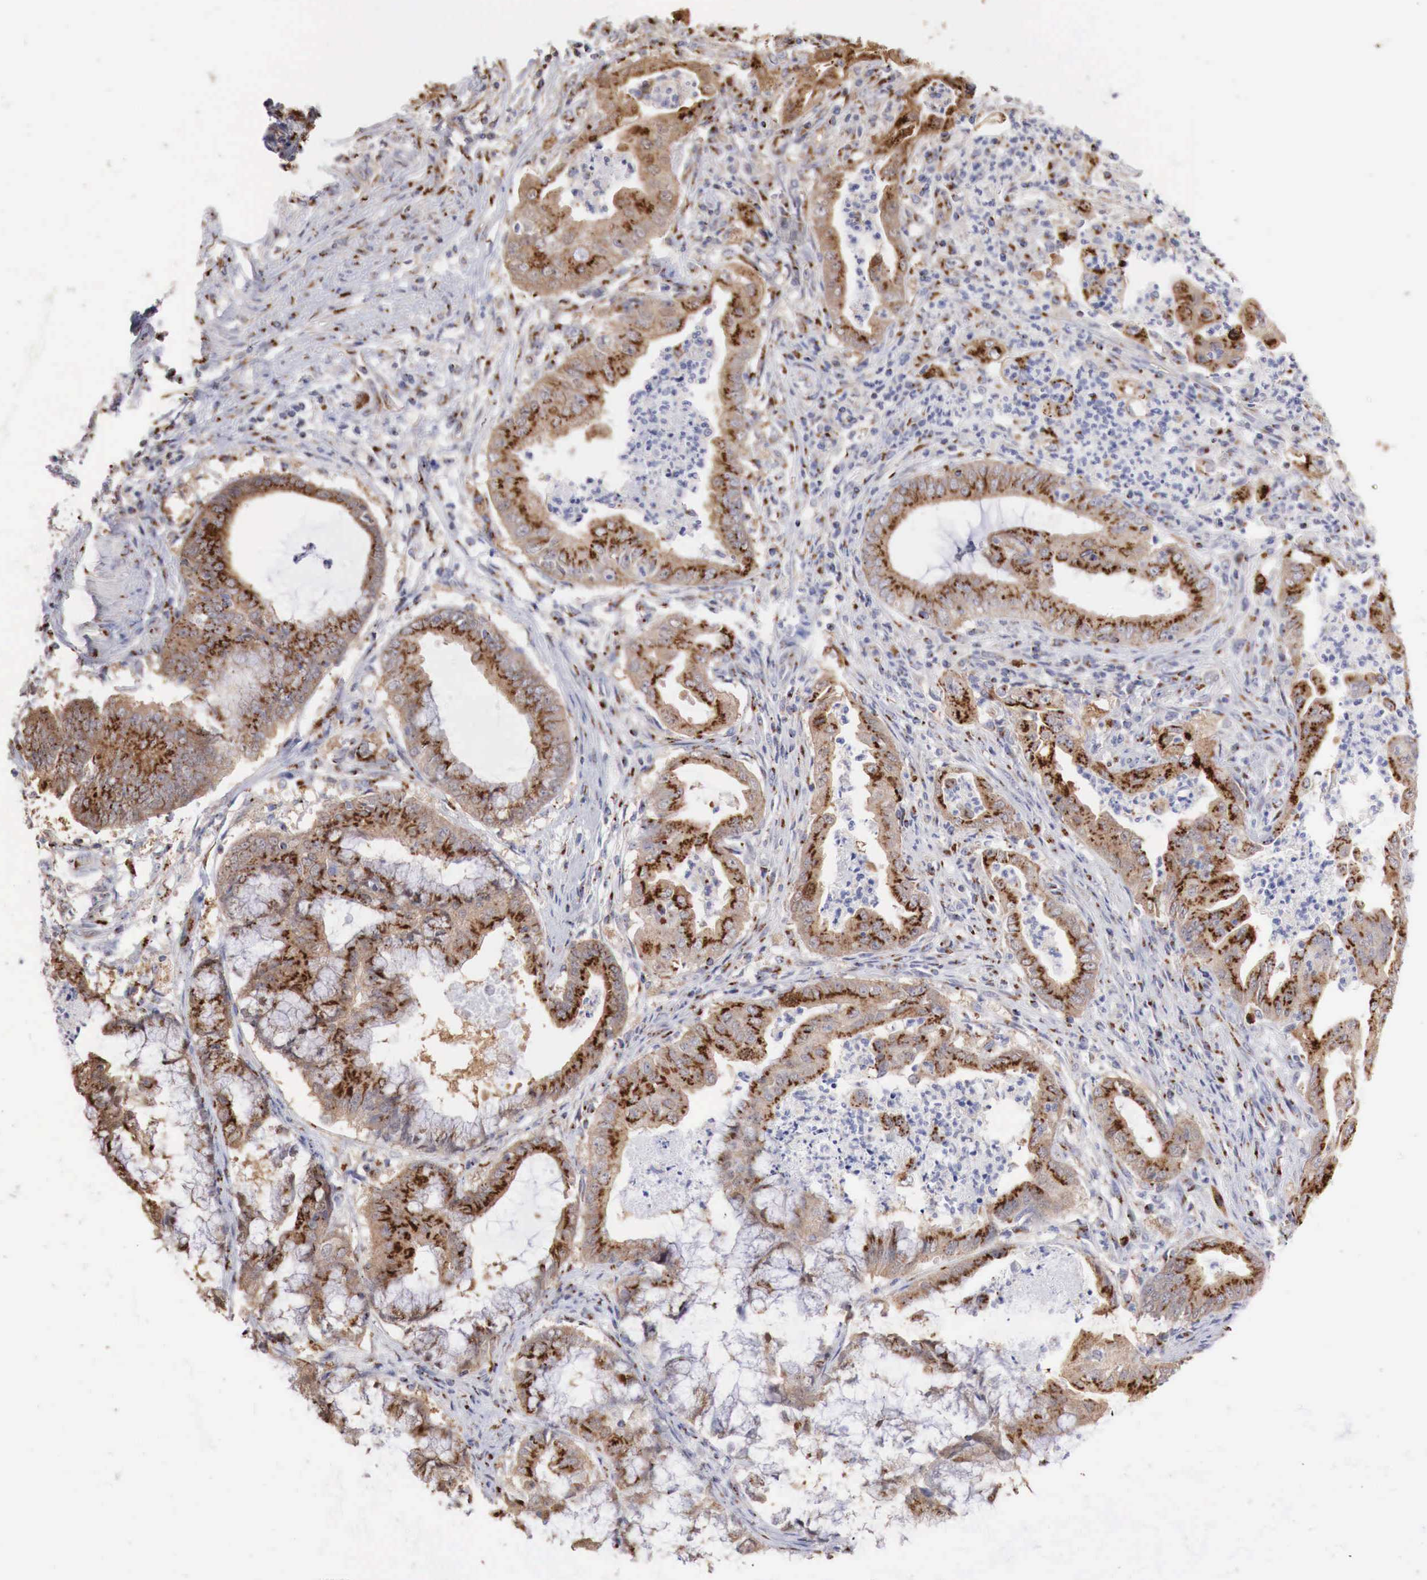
{"staining": {"intensity": "strong", "quantity": ">75%", "location": "cytoplasmic/membranous"}, "tissue": "endometrial cancer", "cell_type": "Tumor cells", "image_type": "cancer", "snomed": [{"axis": "morphology", "description": "Adenocarcinoma, NOS"}, {"axis": "topography", "description": "Endometrium"}], "caption": "Human endometrial cancer stained for a protein (brown) exhibits strong cytoplasmic/membranous positive positivity in about >75% of tumor cells.", "gene": "SYAP1", "patient": {"sex": "female", "age": 63}}